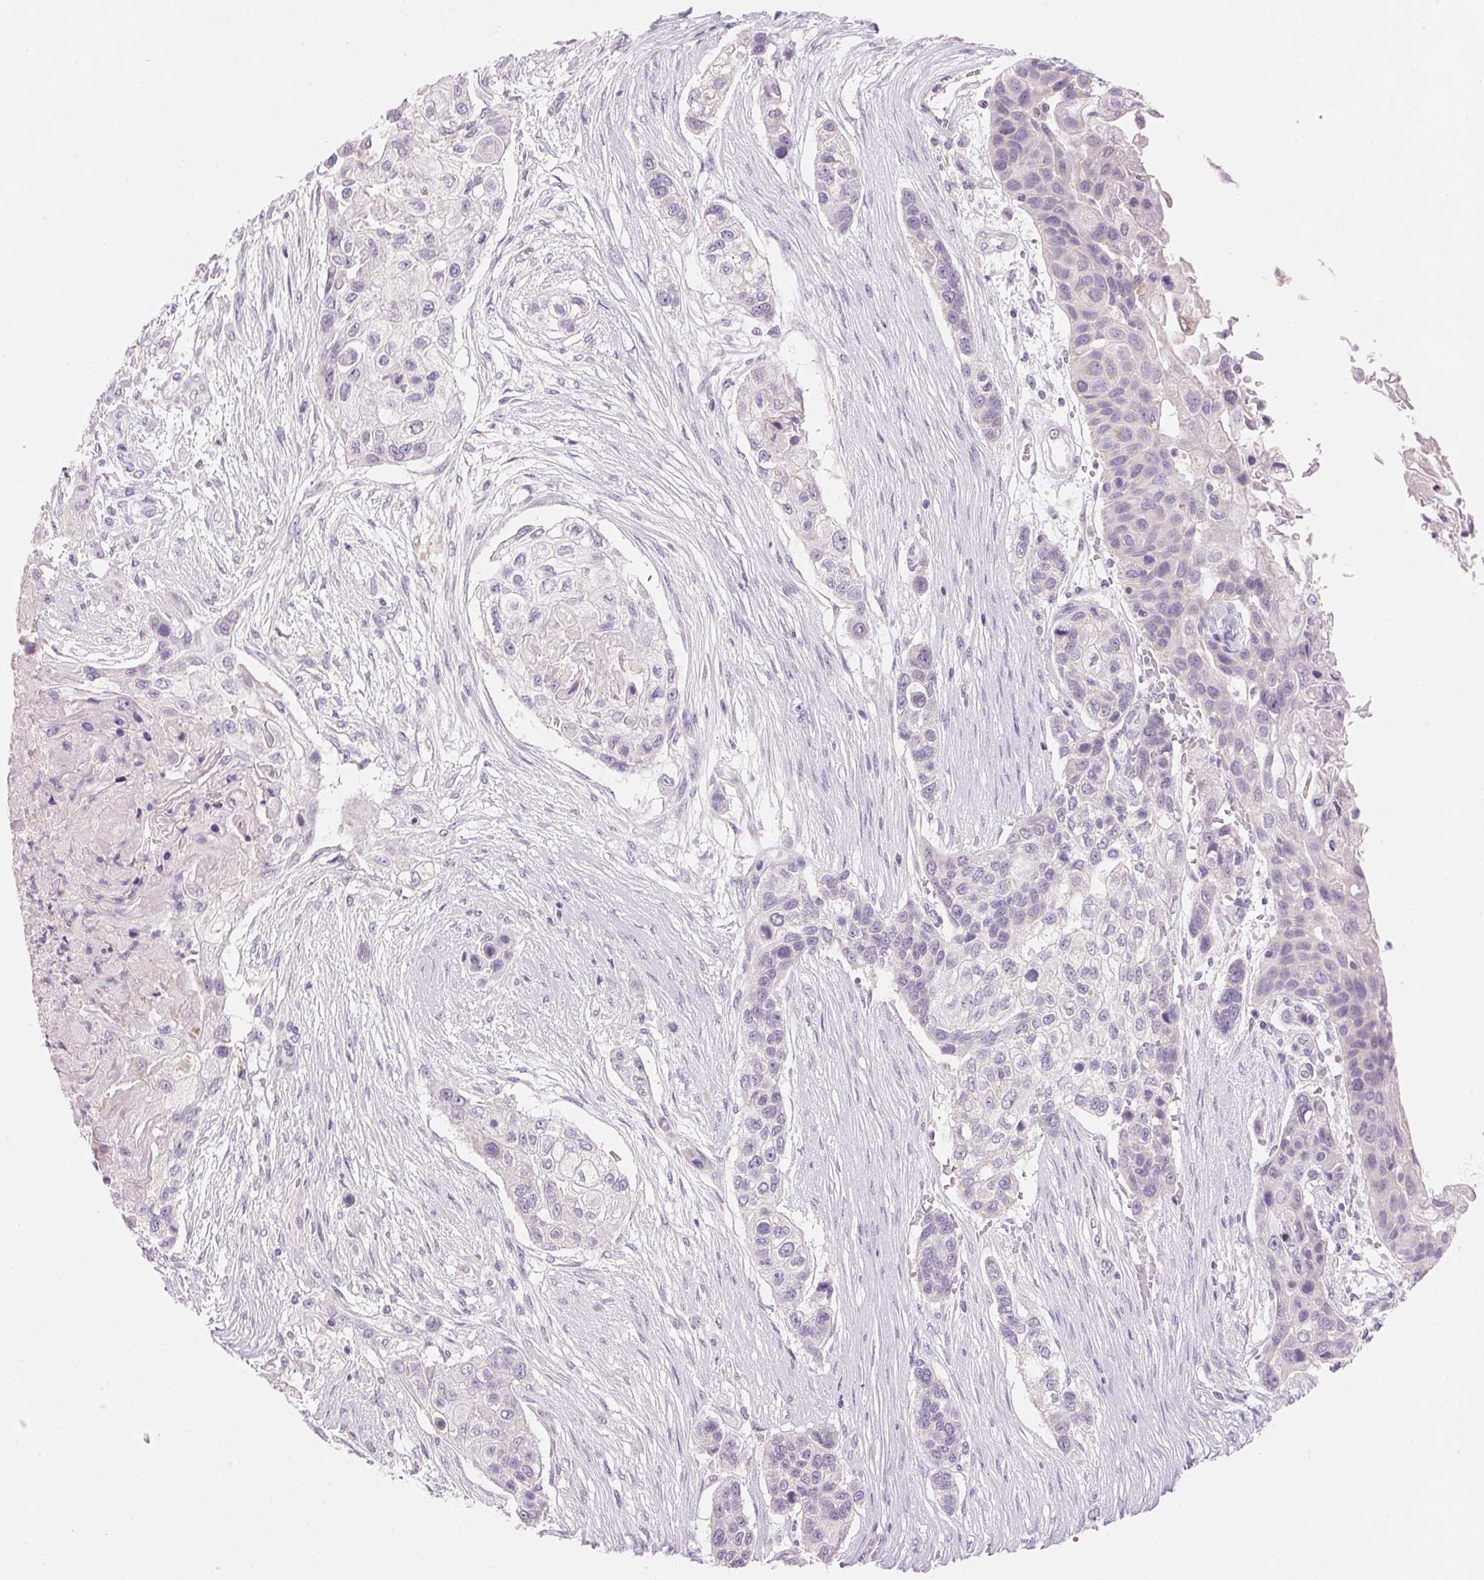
{"staining": {"intensity": "negative", "quantity": "none", "location": "none"}, "tissue": "lung cancer", "cell_type": "Tumor cells", "image_type": "cancer", "snomed": [{"axis": "morphology", "description": "Squamous cell carcinoma, NOS"}, {"axis": "topography", "description": "Lung"}], "caption": "DAB immunohistochemical staining of lung squamous cell carcinoma demonstrates no significant staining in tumor cells.", "gene": "CYP11B1", "patient": {"sex": "male", "age": 69}}